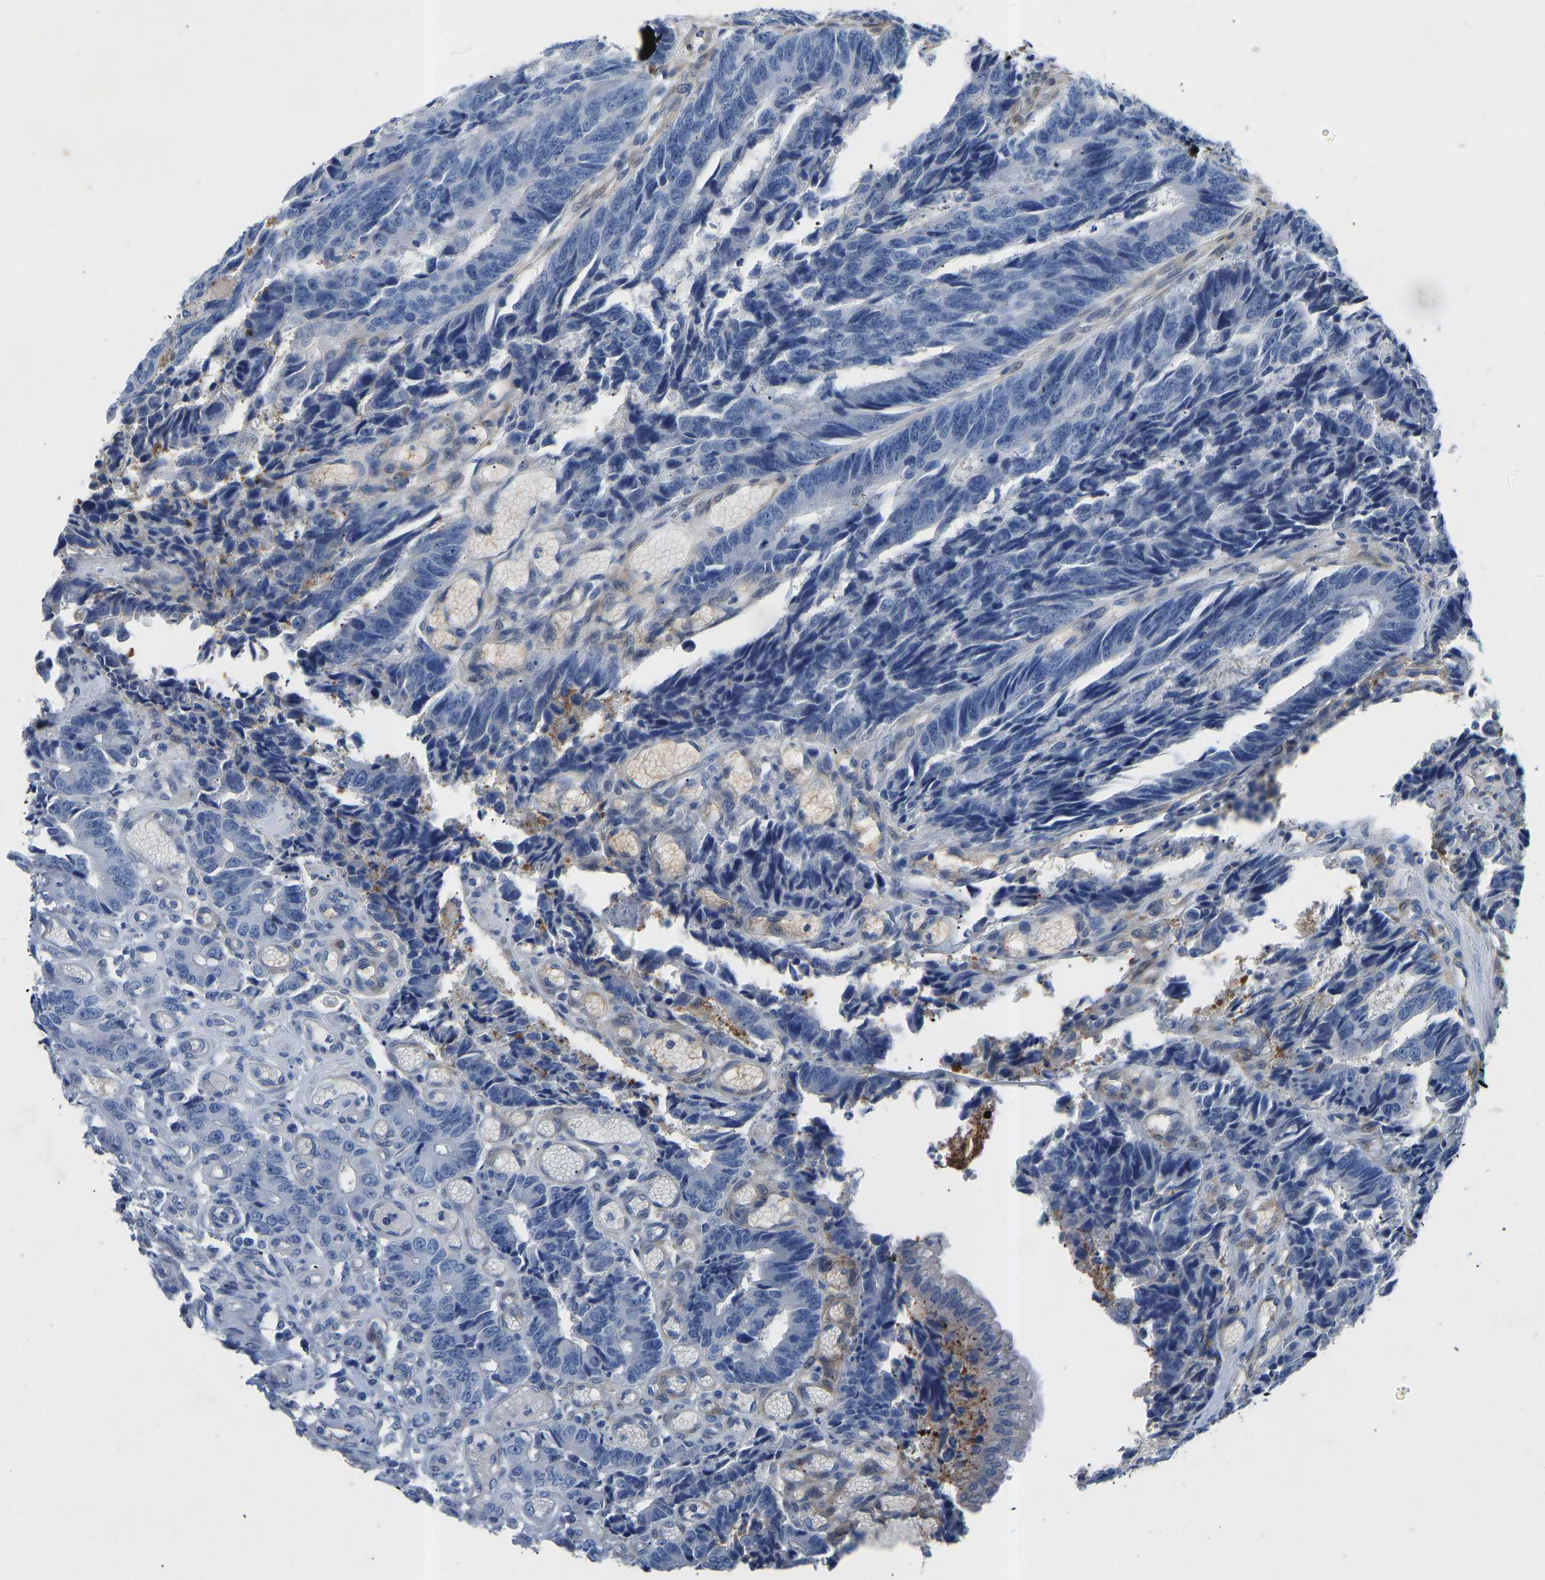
{"staining": {"intensity": "negative", "quantity": "none", "location": "none"}, "tissue": "colorectal cancer", "cell_type": "Tumor cells", "image_type": "cancer", "snomed": [{"axis": "morphology", "description": "Adenocarcinoma, NOS"}, {"axis": "topography", "description": "Rectum"}], "caption": "IHC image of colorectal cancer stained for a protein (brown), which reveals no expression in tumor cells.", "gene": "RBP1", "patient": {"sex": "male", "age": 84}}